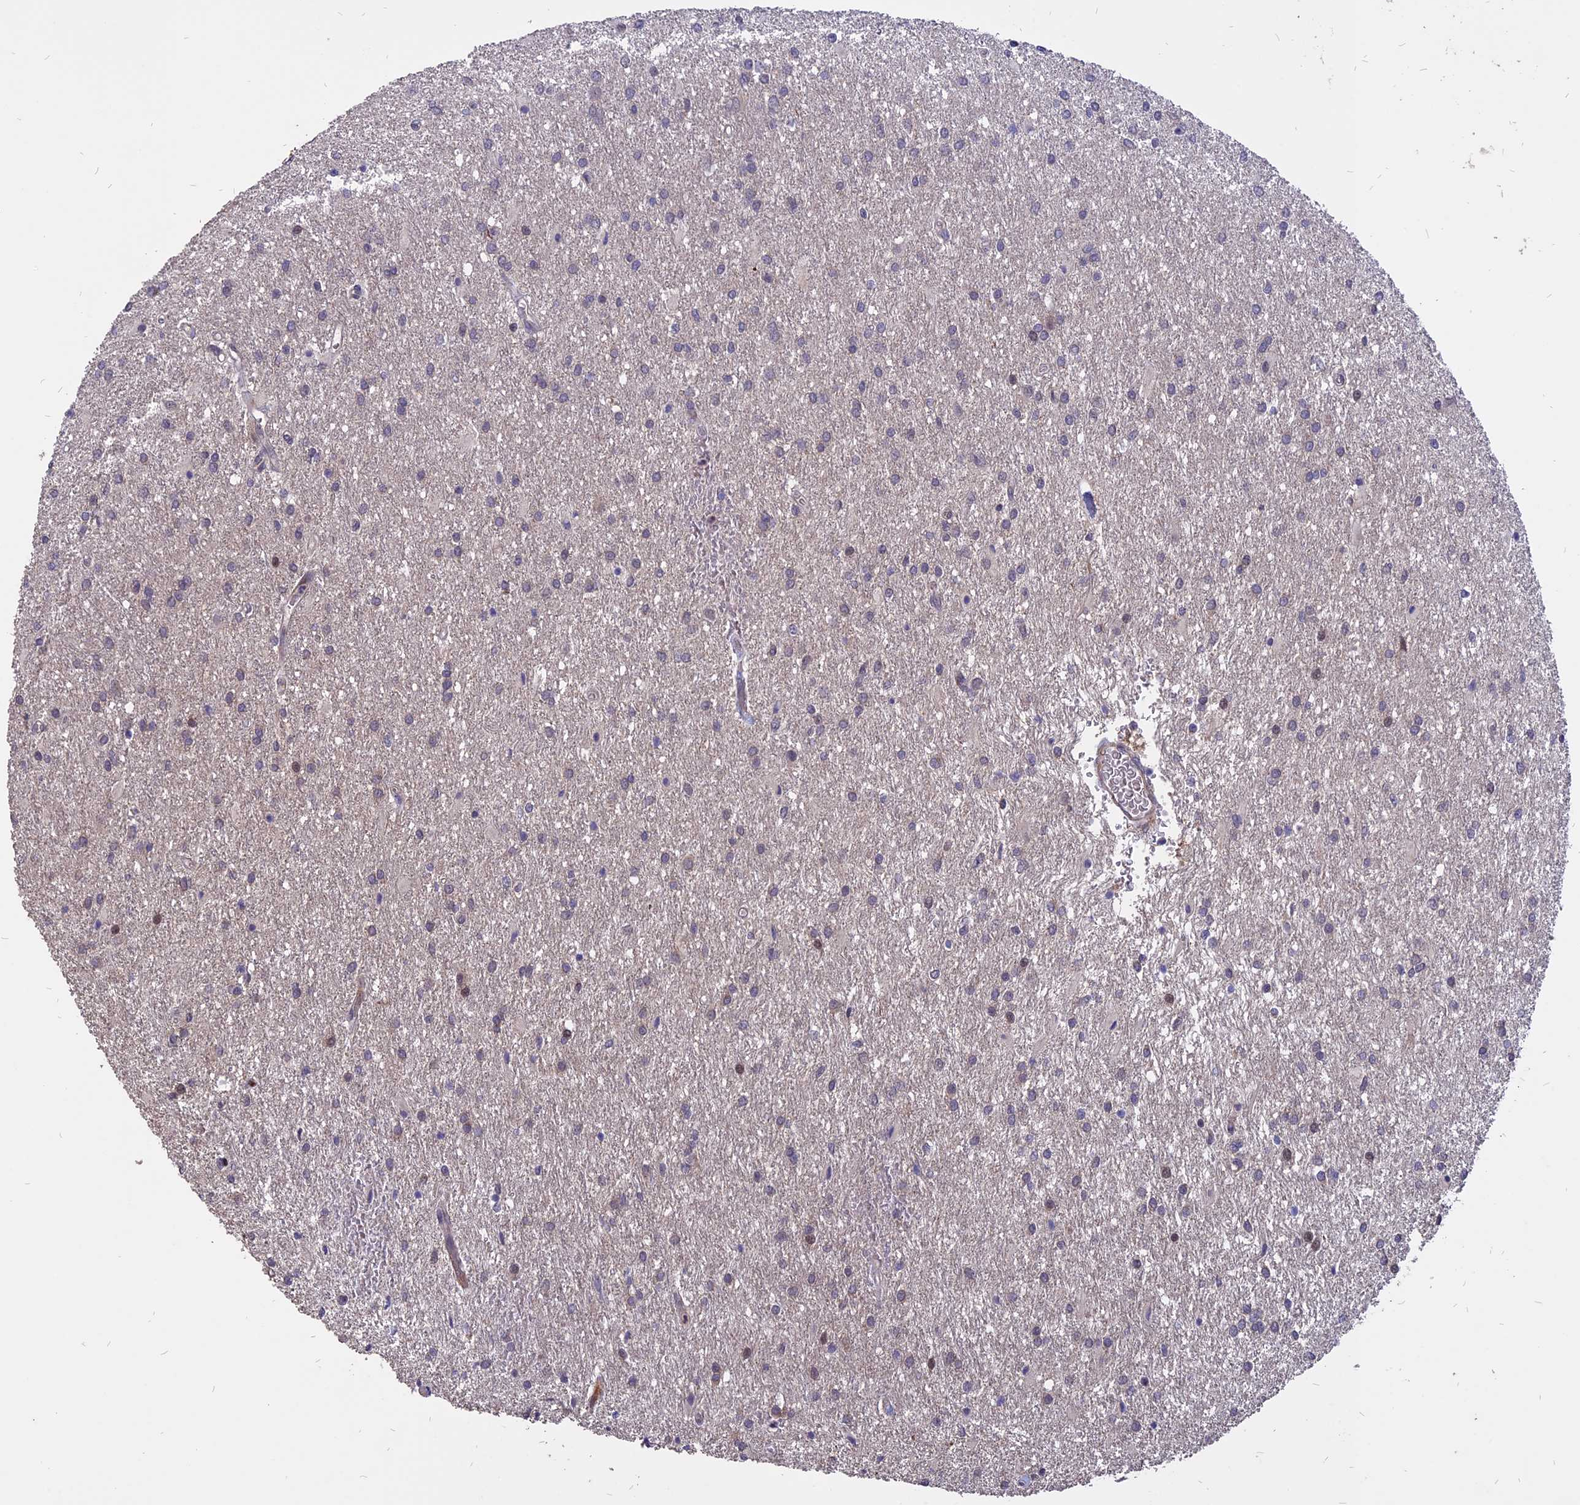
{"staining": {"intensity": "negative", "quantity": "none", "location": "none"}, "tissue": "glioma", "cell_type": "Tumor cells", "image_type": "cancer", "snomed": [{"axis": "morphology", "description": "Glioma, malignant, High grade"}, {"axis": "topography", "description": "Brain"}], "caption": "Tumor cells show no significant staining in glioma. (DAB immunohistochemistry with hematoxylin counter stain).", "gene": "TMEM263", "patient": {"sex": "female", "age": 50}}